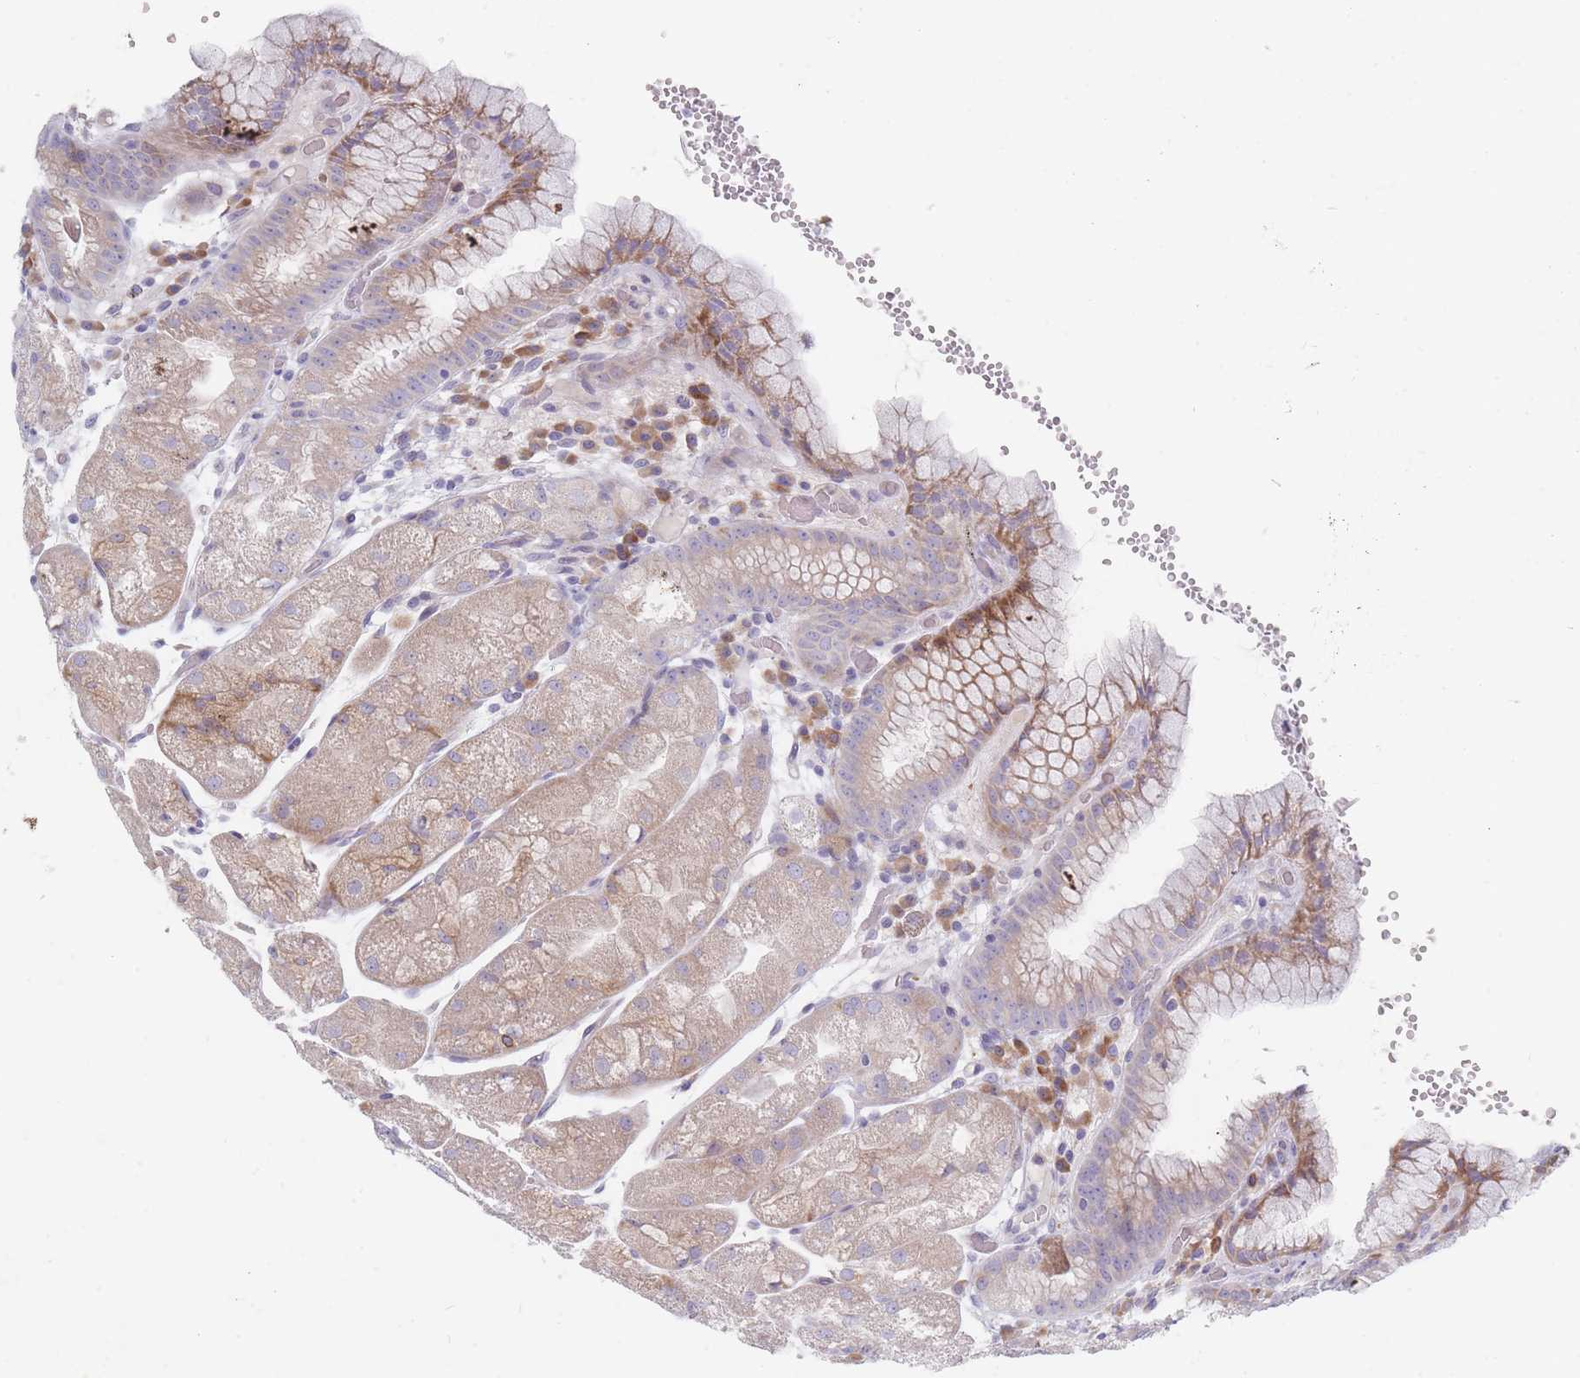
{"staining": {"intensity": "moderate", "quantity": "<25%", "location": "cytoplasmic/membranous"}, "tissue": "stomach", "cell_type": "Glandular cells", "image_type": "normal", "snomed": [{"axis": "morphology", "description": "Normal tissue, NOS"}, {"axis": "topography", "description": "Stomach, upper"}], "caption": "IHC of normal stomach shows low levels of moderate cytoplasmic/membranous positivity in approximately <25% of glandular cells.", "gene": "SPATS1", "patient": {"sex": "male", "age": 52}}